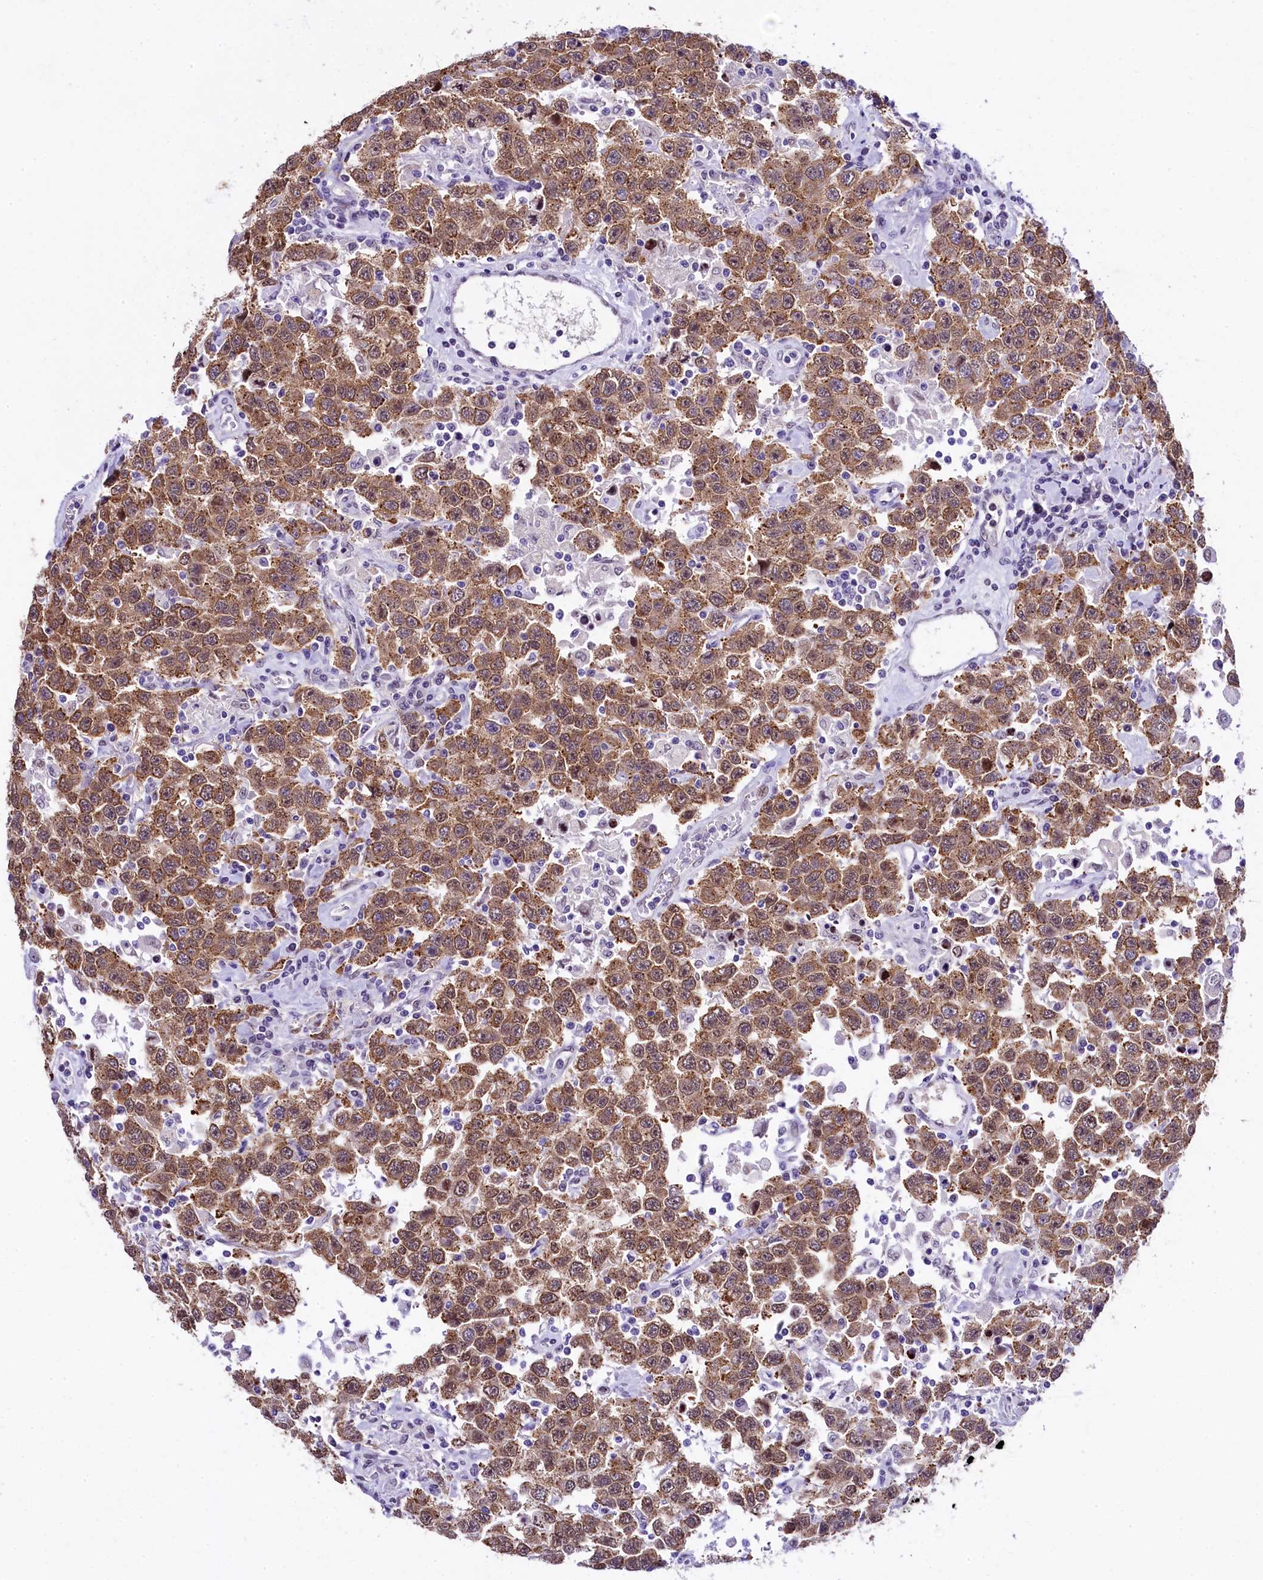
{"staining": {"intensity": "moderate", "quantity": ">75%", "location": "cytoplasmic/membranous"}, "tissue": "testis cancer", "cell_type": "Tumor cells", "image_type": "cancer", "snomed": [{"axis": "morphology", "description": "Seminoma, NOS"}, {"axis": "topography", "description": "Testis"}], "caption": "Tumor cells show moderate cytoplasmic/membranous staining in approximately >75% of cells in testis cancer. The protein of interest is shown in brown color, while the nuclei are stained blue.", "gene": "SAMD10", "patient": {"sex": "male", "age": 41}}